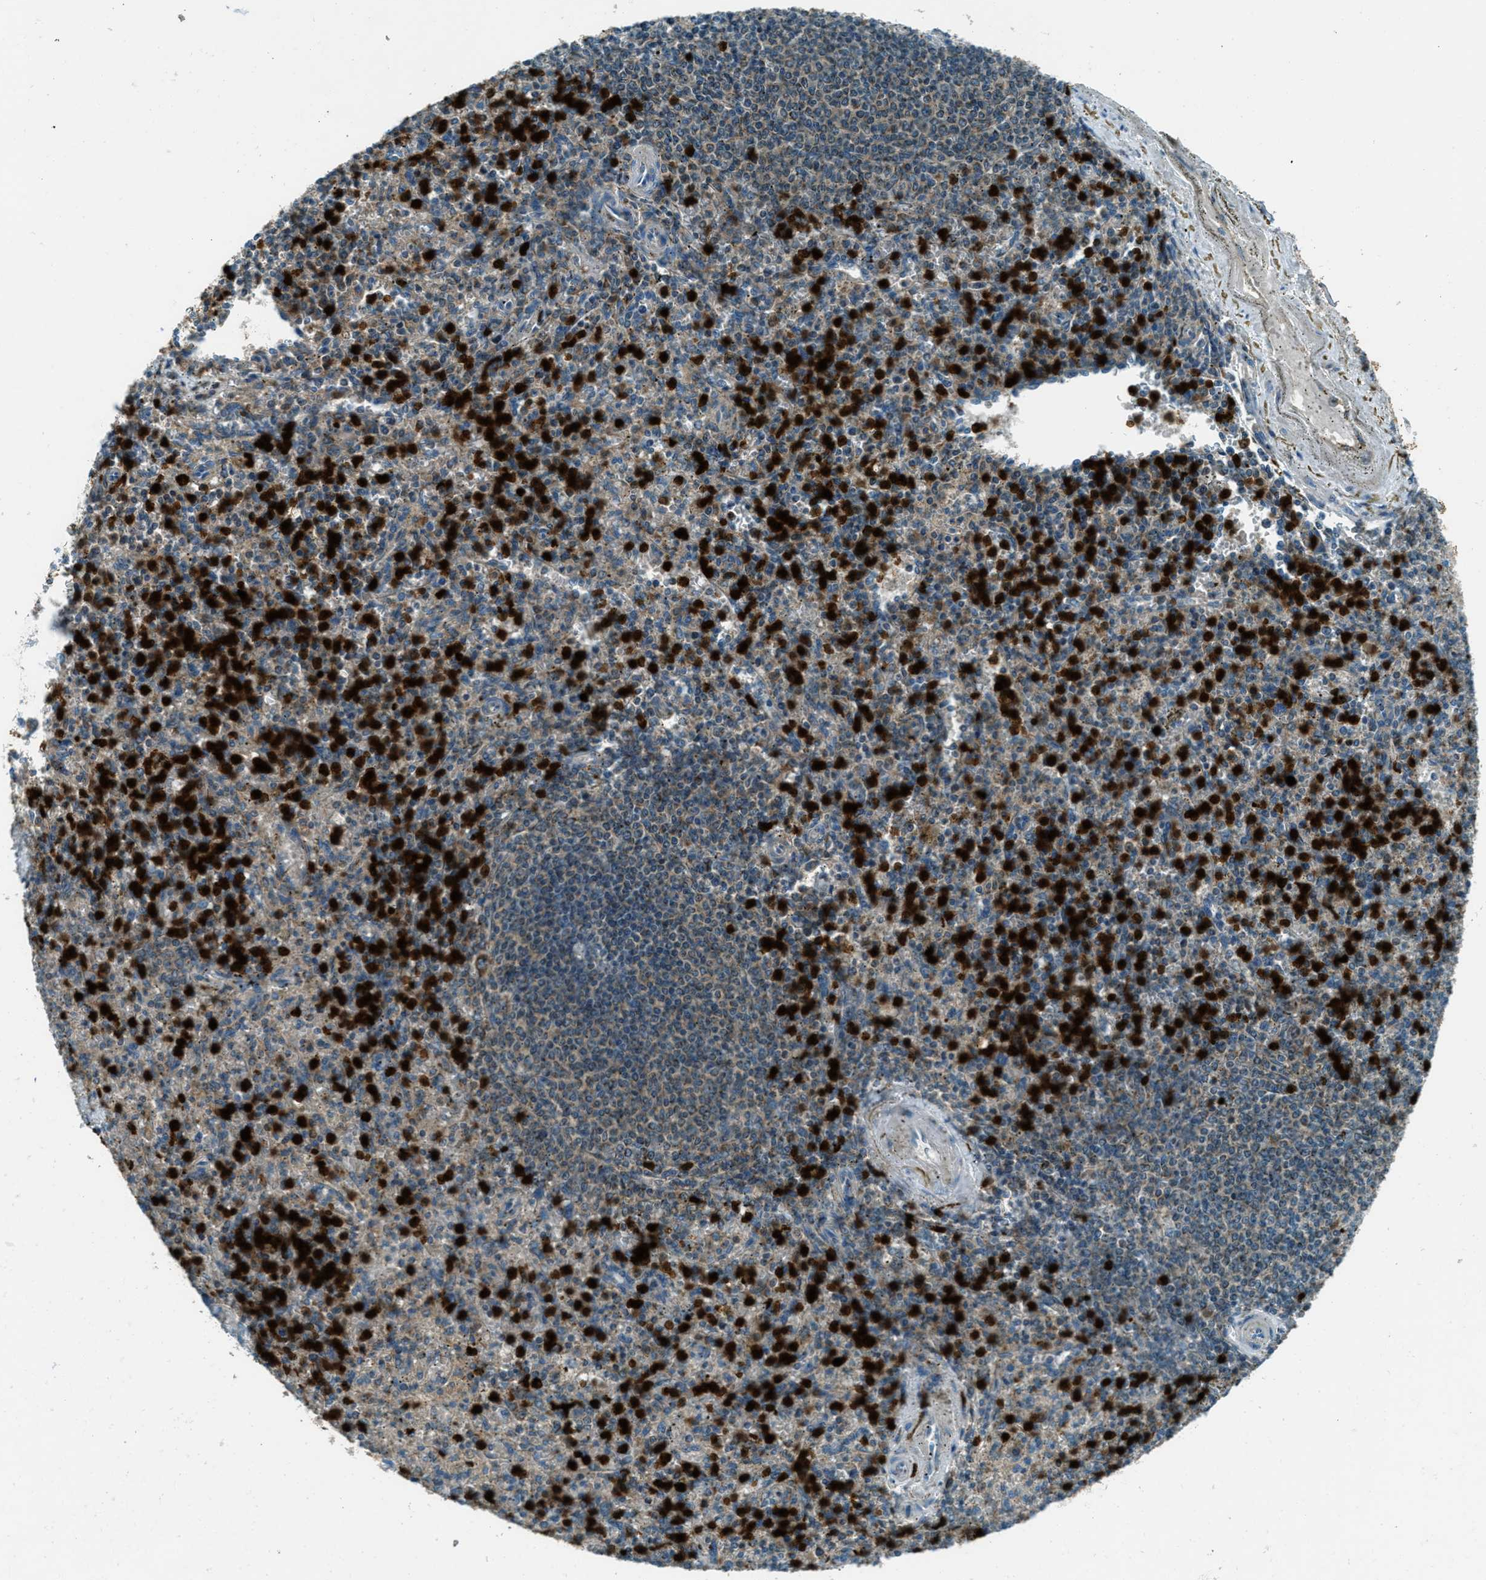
{"staining": {"intensity": "strong", "quantity": "25%-75%", "location": "nuclear"}, "tissue": "spleen", "cell_type": "Cells in red pulp", "image_type": "normal", "snomed": [{"axis": "morphology", "description": "Normal tissue, NOS"}, {"axis": "topography", "description": "Spleen"}], "caption": "Human spleen stained for a protein (brown) exhibits strong nuclear positive staining in about 25%-75% of cells in red pulp.", "gene": "FAR1", "patient": {"sex": "male", "age": 72}}